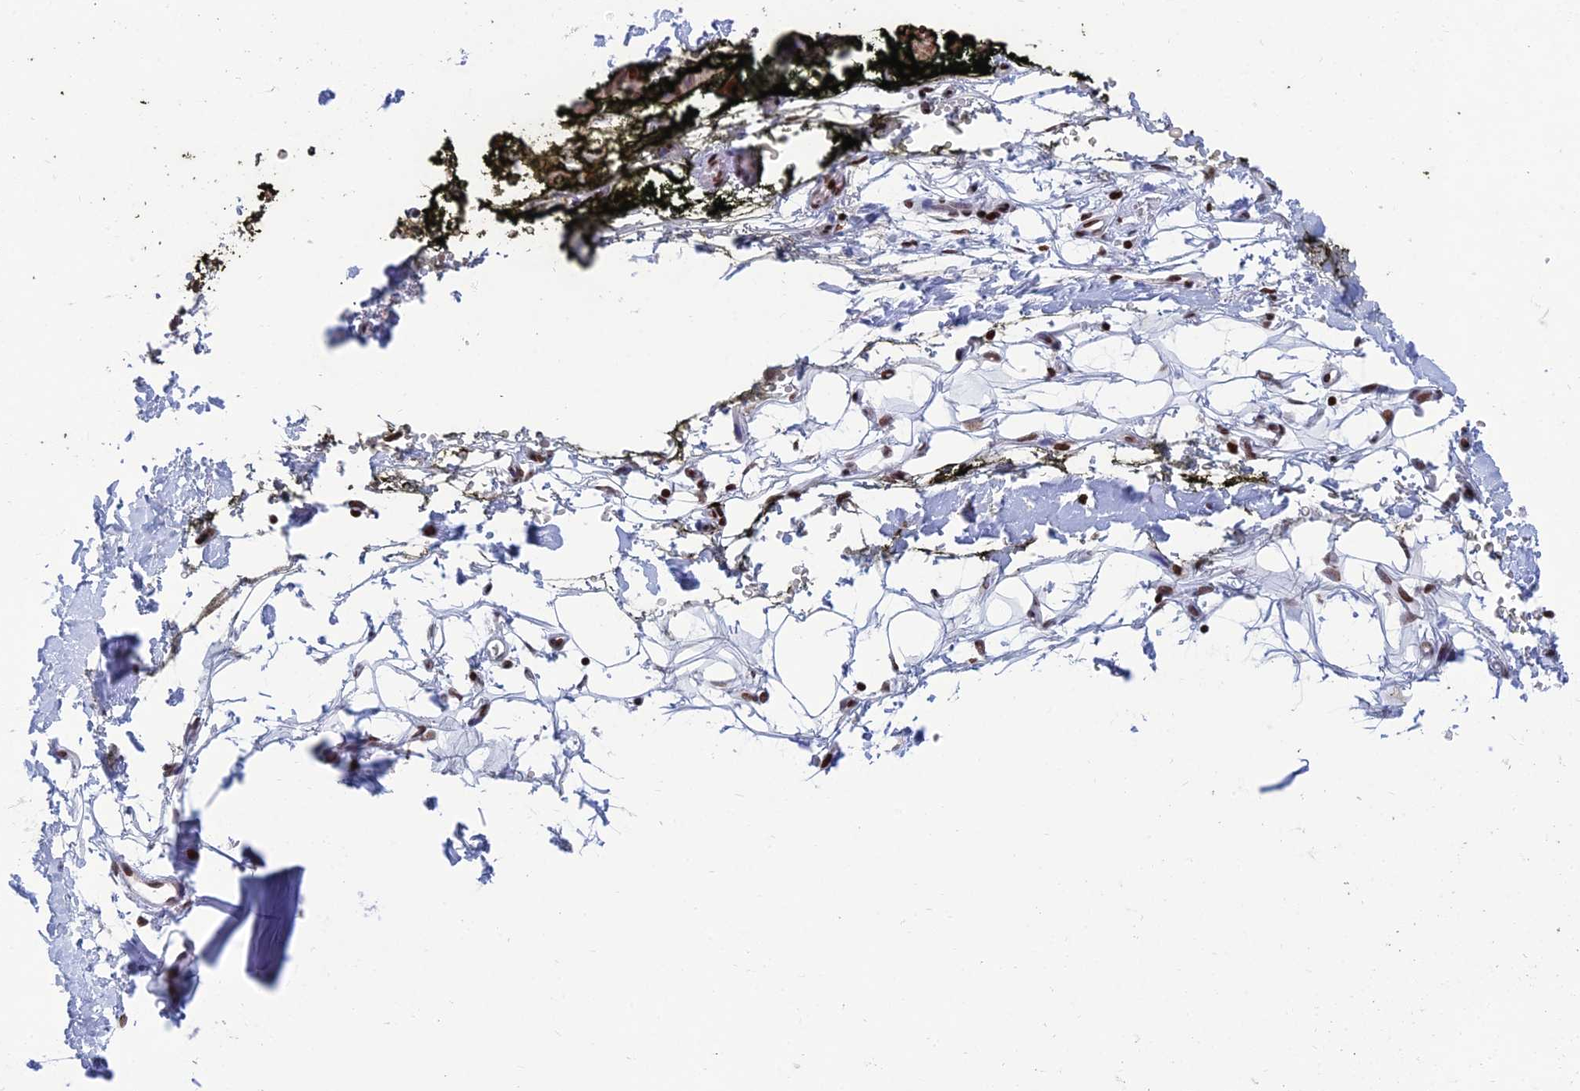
{"staining": {"intensity": "negative", "quantity": "none", "location": "none"}, "tissue": "adipose tissue", "cell_type": "Adipocytes", "image_type": "normal", "snomed": [{"axis": "morphology", "description": "Normal tissue, NOS"}, {"axis": "morphology", "description": "Adenocarcinoma, NOS"}, {"axis": "topography", "description": "Pancreas"}, {"axis": "topography", "description": "Peripheral nerve tissue"}], "caption": "This micrograph is of normal adipose tissue stained with immunohistochemistry to label a protein in brown with the nuclei are counter-stained blue. There is no expression in adipocytes.", "gene": "AFF3", "patient": {"sex": "male", "age": 59}}